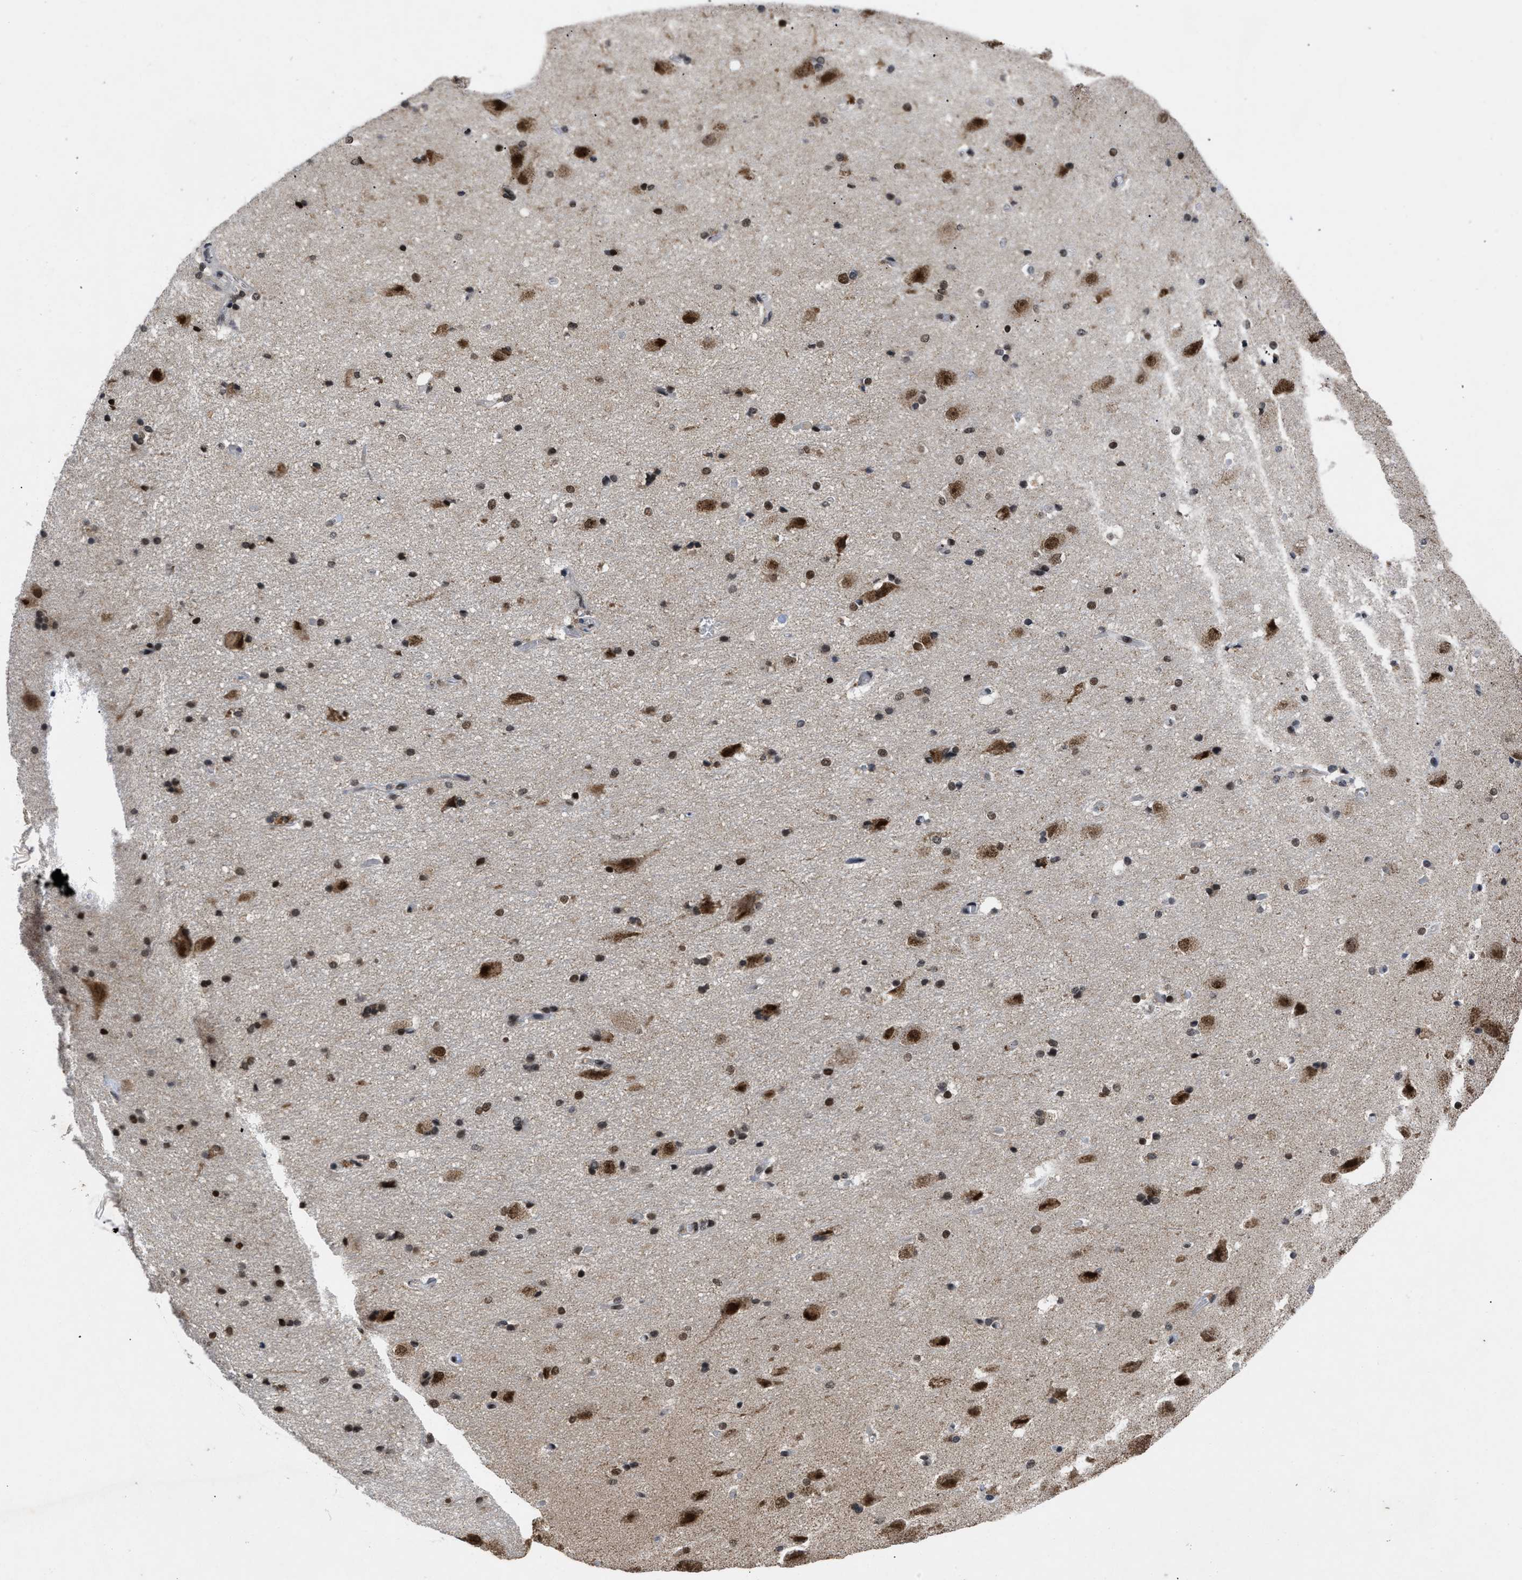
{"staining": {"intensity": "moderate", "quantity": "25%-75%", "location": "nuclear"}, "tissue": "hippocampus", "cell_type": "Glial cells", "image_type": "normal", "snomed": [{"axis": "morphology", "description": "Normal tissue, NOS"}, {"axis": "topography", "description": "Hippocampus"}], "caption": "Protein staining by immunohistochemistry exhibits moderate nuclear positivity in approximately 25%-75% of glial cells in benign hippocampus.", "gene": "ZNF346", "patient": {"sex": "female", "age": 19}}